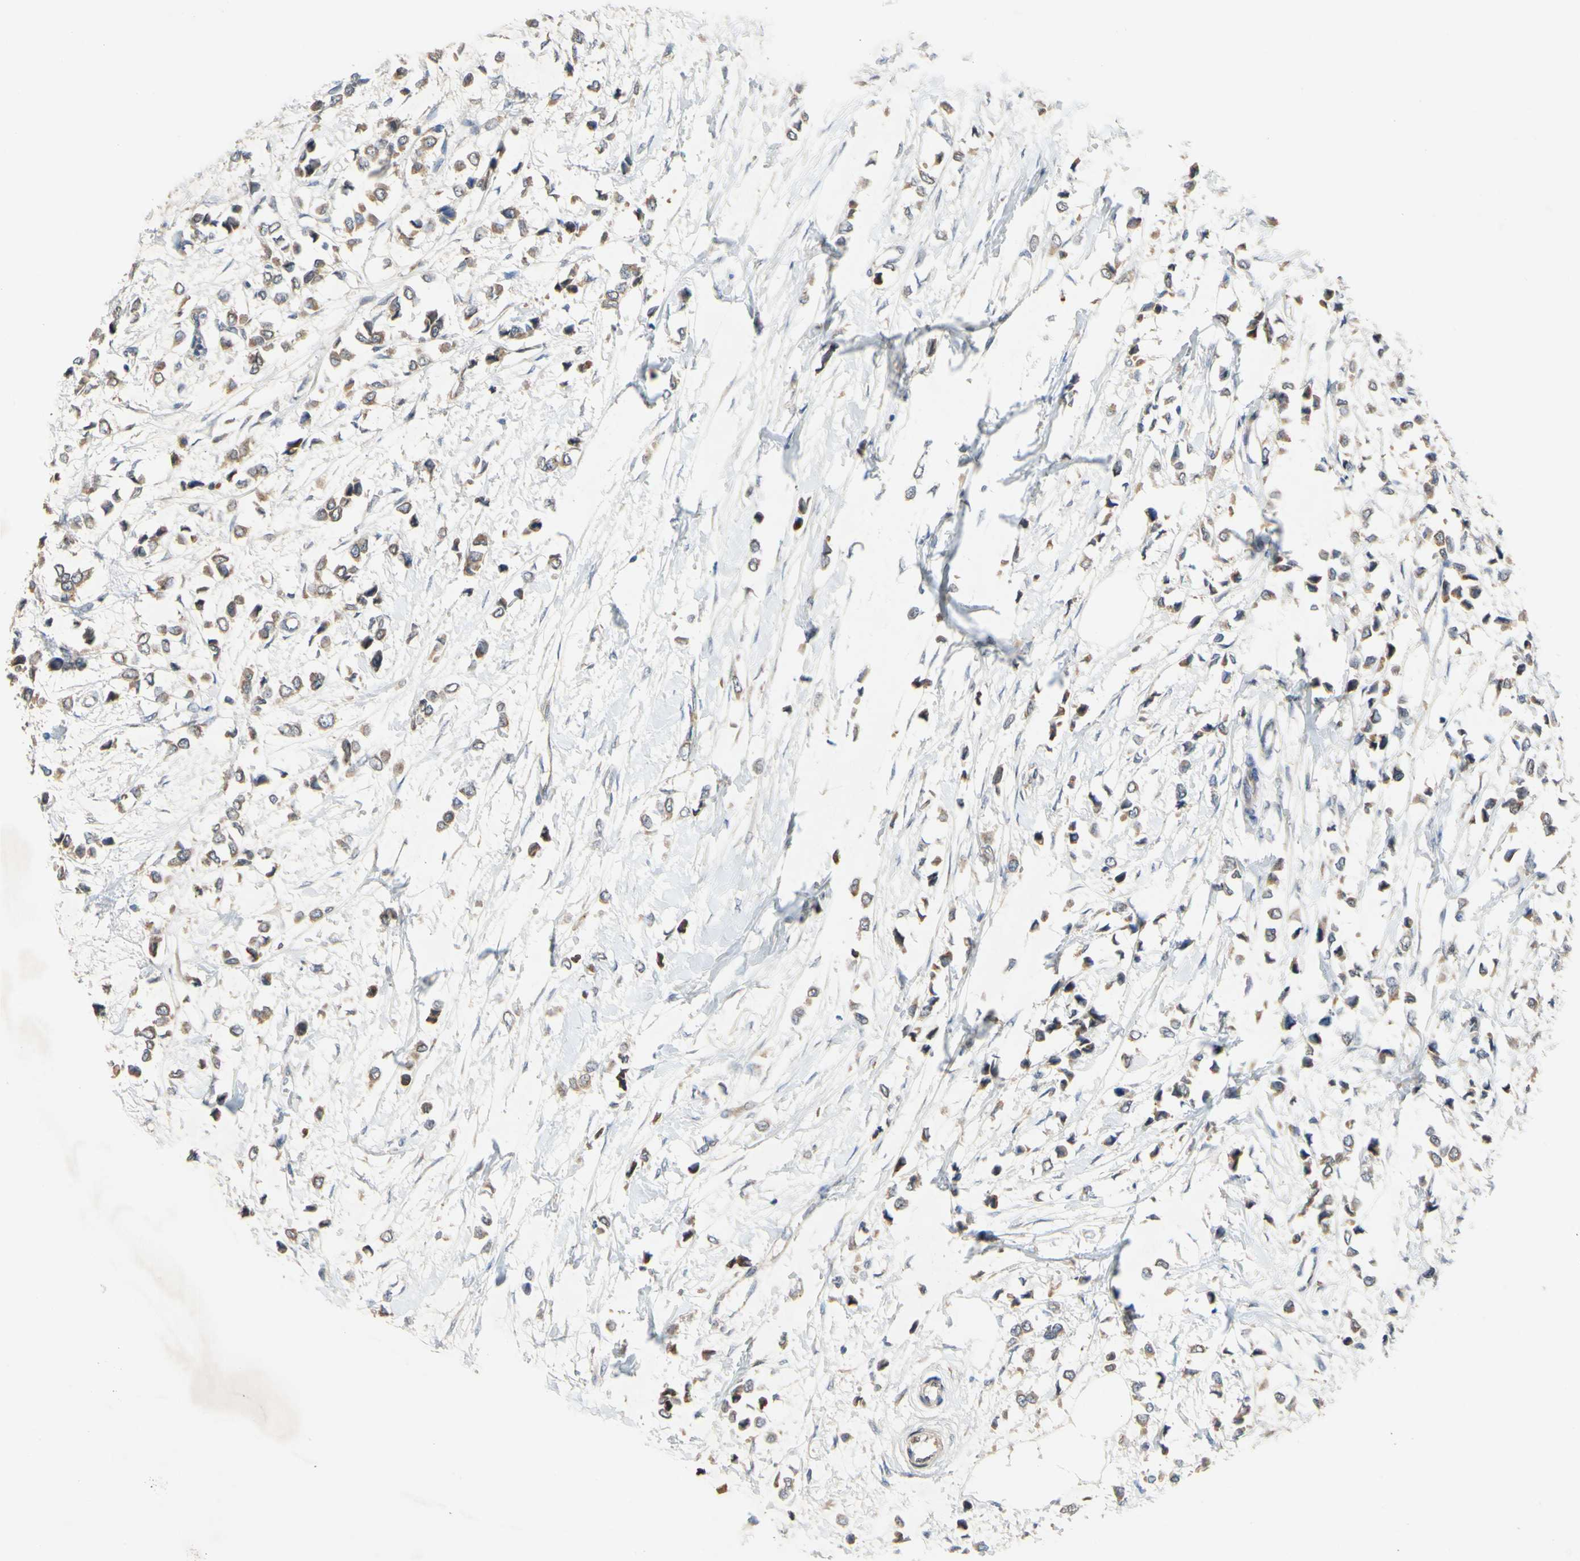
{"staining": {"intensity": "moderate", "quantity": ">75%", "location": "cytoplasmic/membranous"}, "tissue": "breast cancer", "cell_type": "Tumor cells", "image_type": "cancer", "snomed": [{"axis": "morphology", "description": "Lobular carcinoma"}, {"axis": "topography", "description": "Breast"}], "caption": "This micrograph reveals IHC staining of human breast cancer (lobular carcinoma), with medium moderate cytoplasmic/membranous positivity in about >75% of tumor cells.", "gene": "PDGFB", "patient": {"sex": "female", "age": 51}}